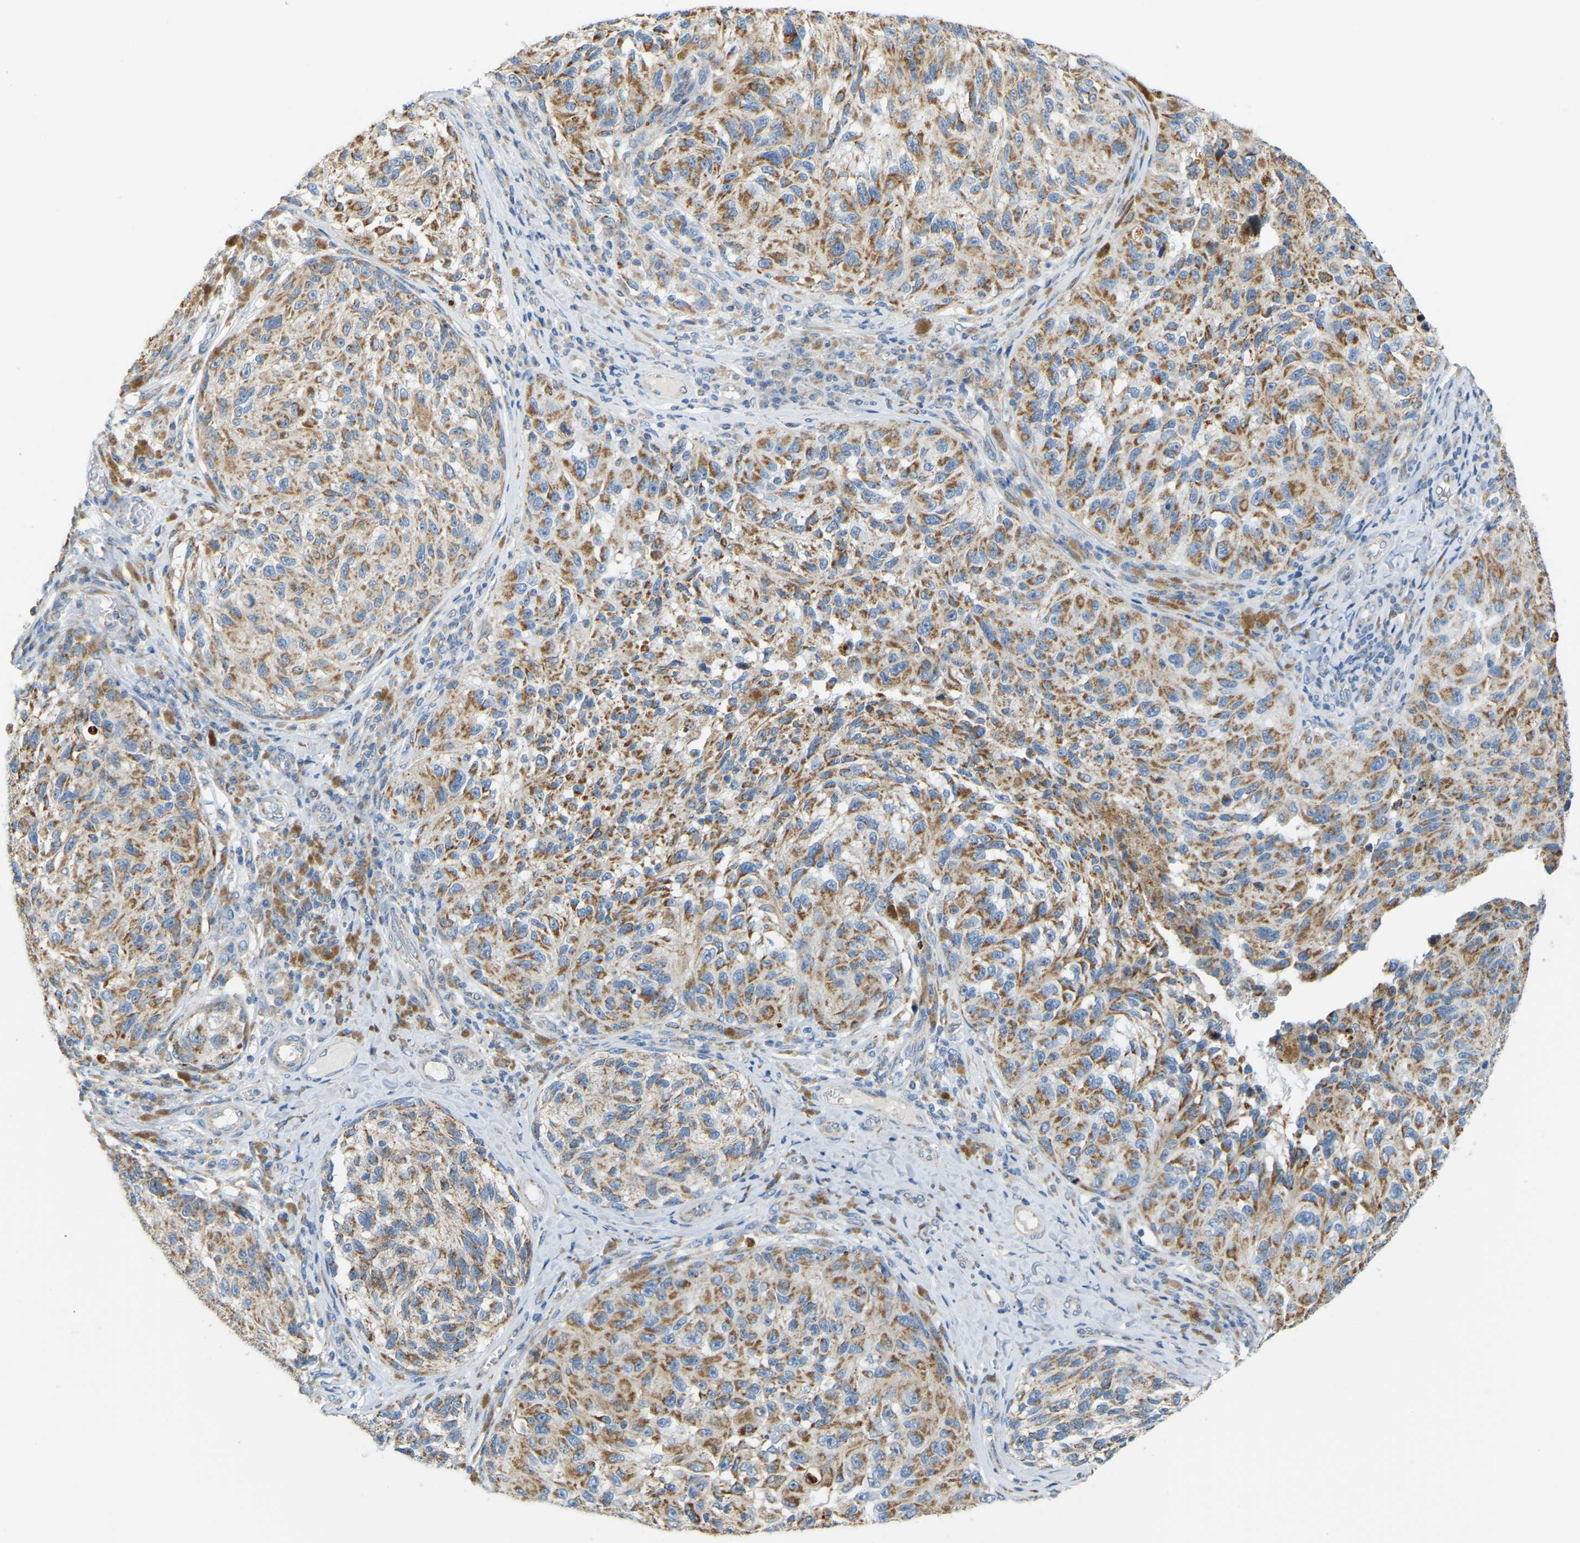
{"staining": {"intensity": "moderate", "quantity": ">75%", "location": "cytoplasmic/membranous"}, "tissue": "melanoma", "cell_type": "Tumor cells", "image_type": "cancer", "snomed": [{"axis": "morphology", "description": "Malignant melanoma, NOS"}, {"axis": "topography", "description": "Skin"}], "caption": "Protein expression by immunohistochemistry shows moderate cytoplasmic/membranous staining in approximately >75% of tumor cells in malignant melanoma. Nuclei are stained in blue.", "gene": "GDA", "patient": {"sex": "female", "age": 73}}